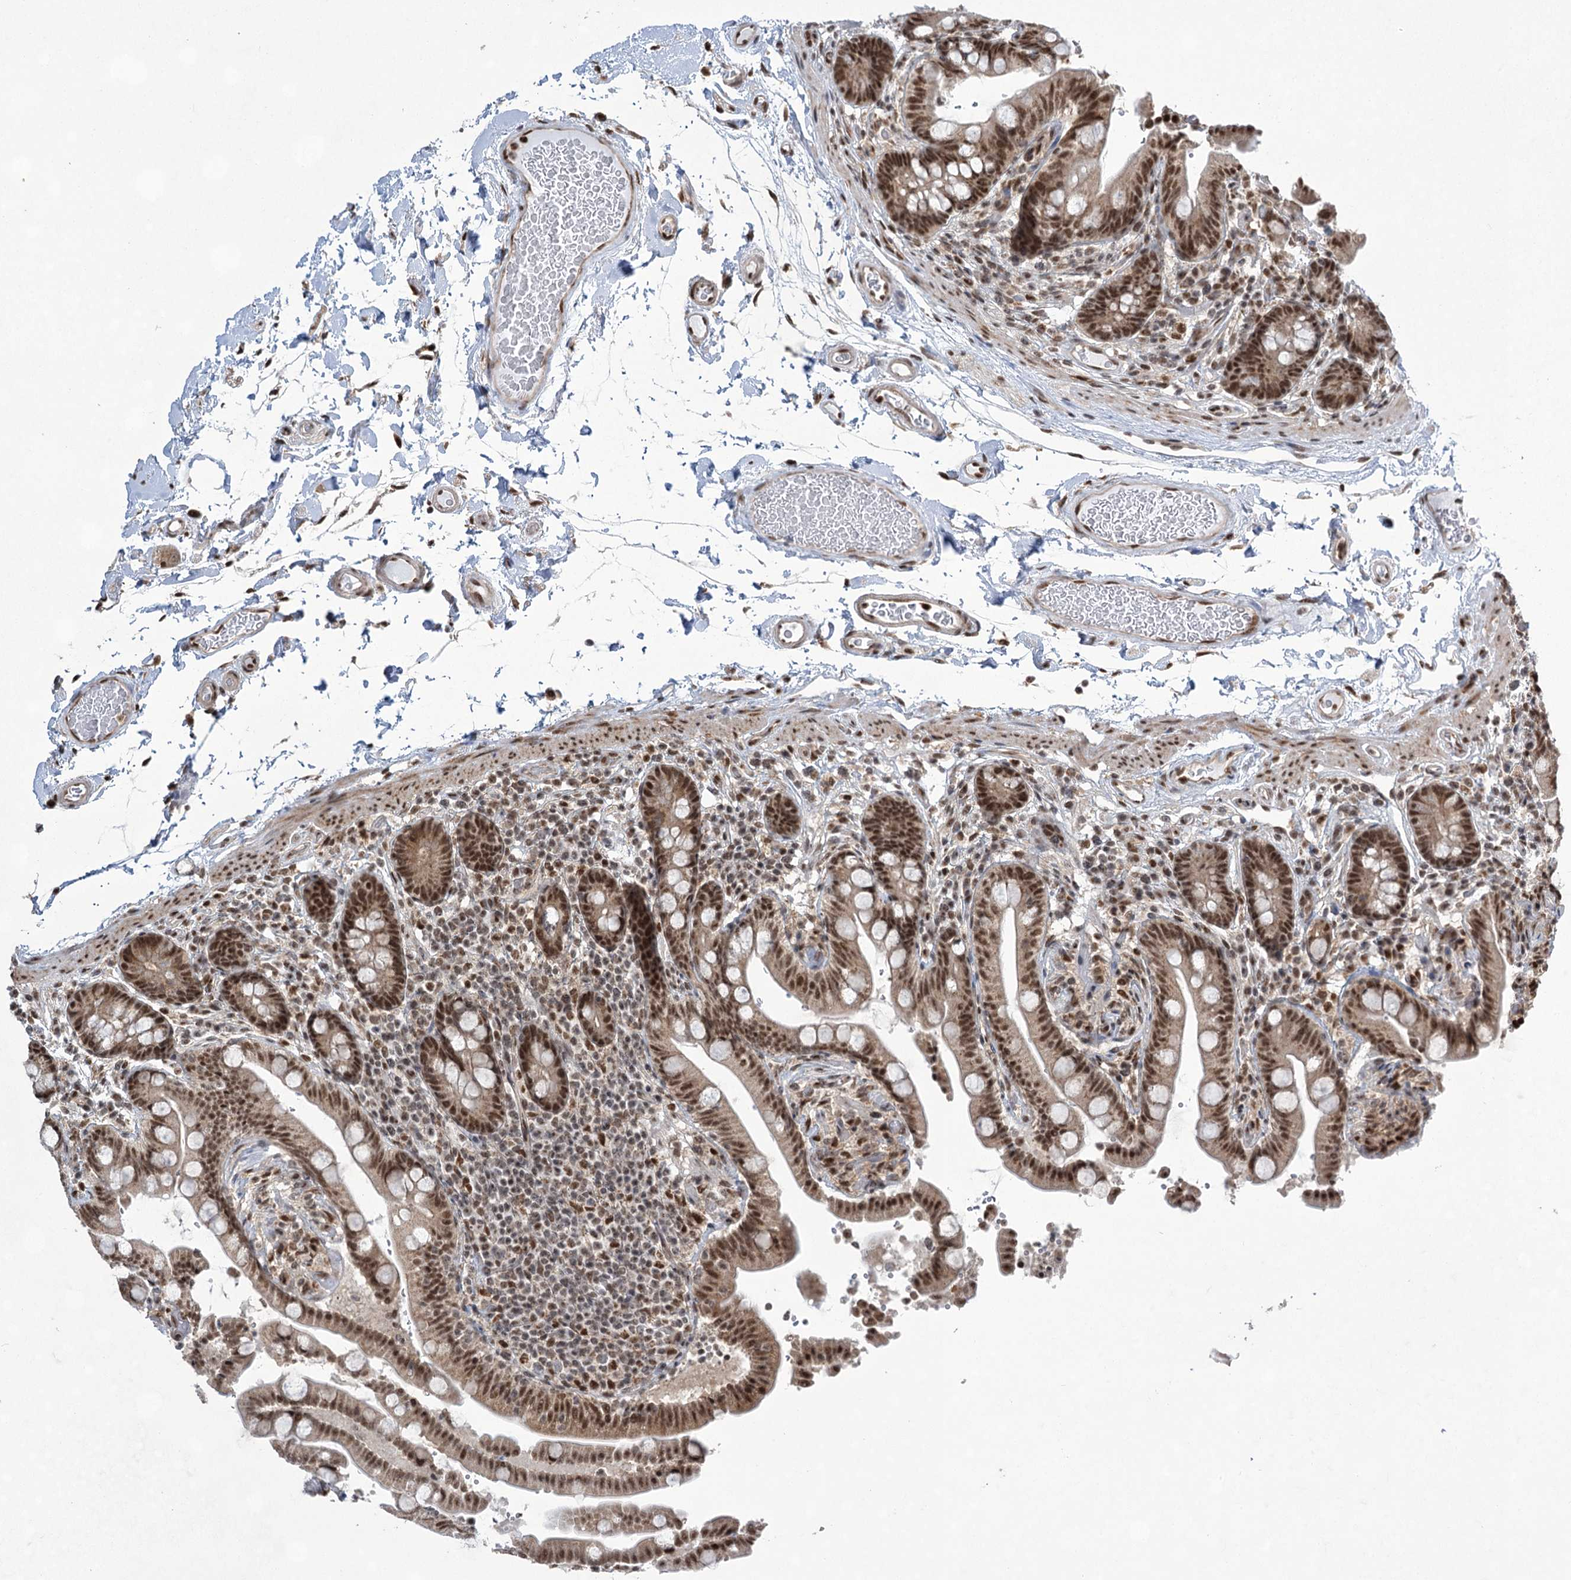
{"staining": {"intensity": "moderate", "quantity": ">75%", "location": "nuclear"}, "tissue": "colon", "cell_type": "Endothelial cells", "image_type": "normal", "snomed": [{"axis": "morphology", "description": "Normal tissue, NOS"}, {"axis": "topography", "description": "Smooth muscle"}, {"axis": "topography", "description": "Colon"}], "caption": "Colon stained with IHC displays moderate nuclear staining in about >75% of endothelial cells. (DAB = brown stain, brightfield microscopy at high magnification).", "gene": "ZCCHC8", "patient": {"sex": "male", "age": 73}}